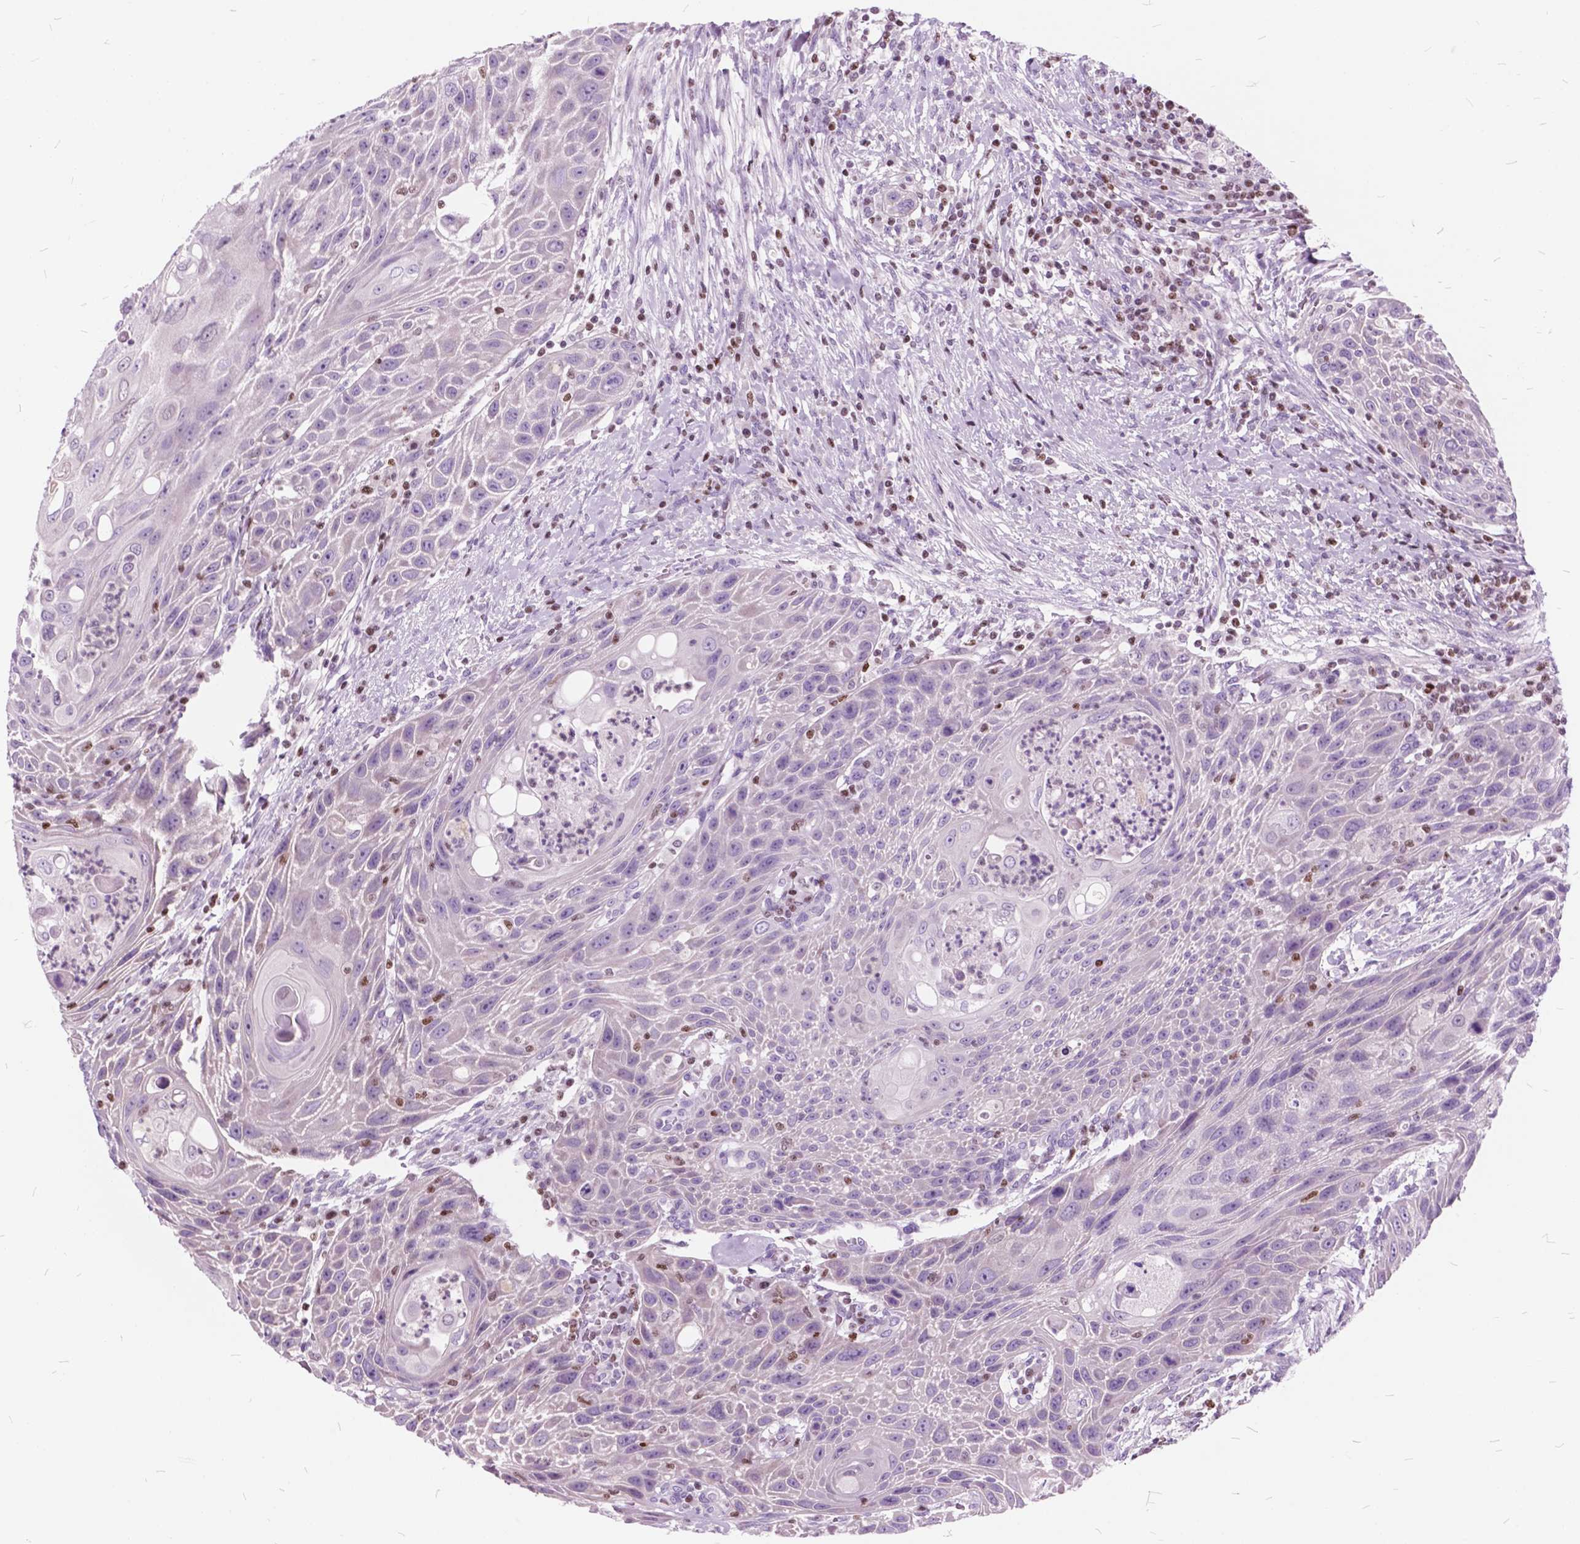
{"staining": {"intensity": "negative", "quantity": "none", "location": "none"}, "tissue": "head and neck cancer", "cell_type": "Tumor cells", "image_type": "cancer", "snomed": [{"axis": "morphology", "description": "Squamous cell carcinoma, NOS"}, {"axis": "topography", "description": "Head-Neck"}], "caption": "Human head and neck cancer stained for a protein using immunohistochemistry shows no staining in tumor cells.", "gene": "SP140", "patient": {"sex": "male", "age": 69}}